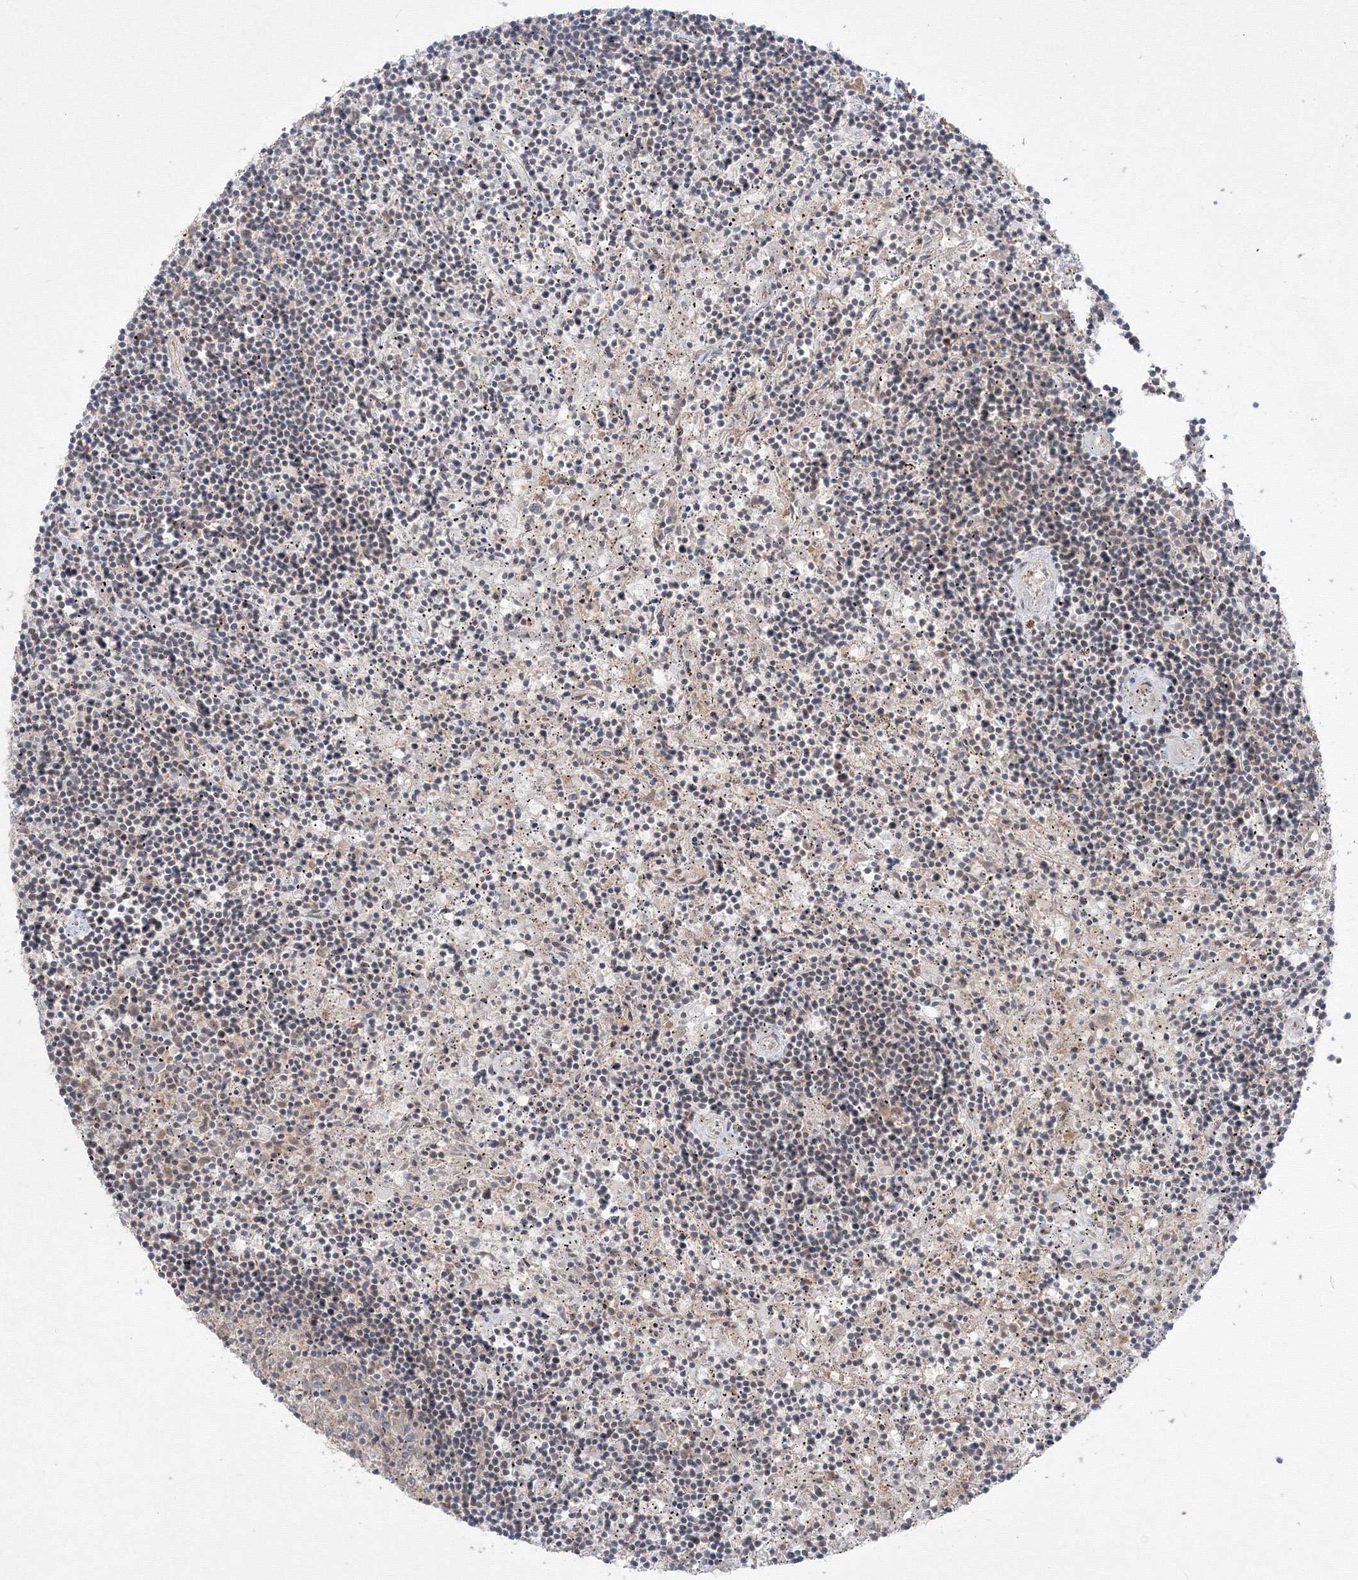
{"staining": {"intensity": "negative", "quantity": "none", "location": "none"}, "tissue": "lymphoma", "cell_type": "Tumor cells", "image_type": "cancer", "snomed": [{"axis": "morphology", "description": "Malignant lymphoma, non-Hodgkin's type, Low grade"}, {"axis": "topography", "description": "Spleen"}], "caption": "High power microscopy photomicrograph of an IHC micrograph of low-grade malignant lymphoma, non-Hodgkin's type, revealing no significant staining in tumor cells. Brightfield microscopy of immunohistochemistry (IHC) stained with DAB (3,3'-diaminobenzidine) (brown) and hematoxylin (blue), captured at high magnification.", "gene": "COPS4", "patient": {"sex": "male", "age": 76}}